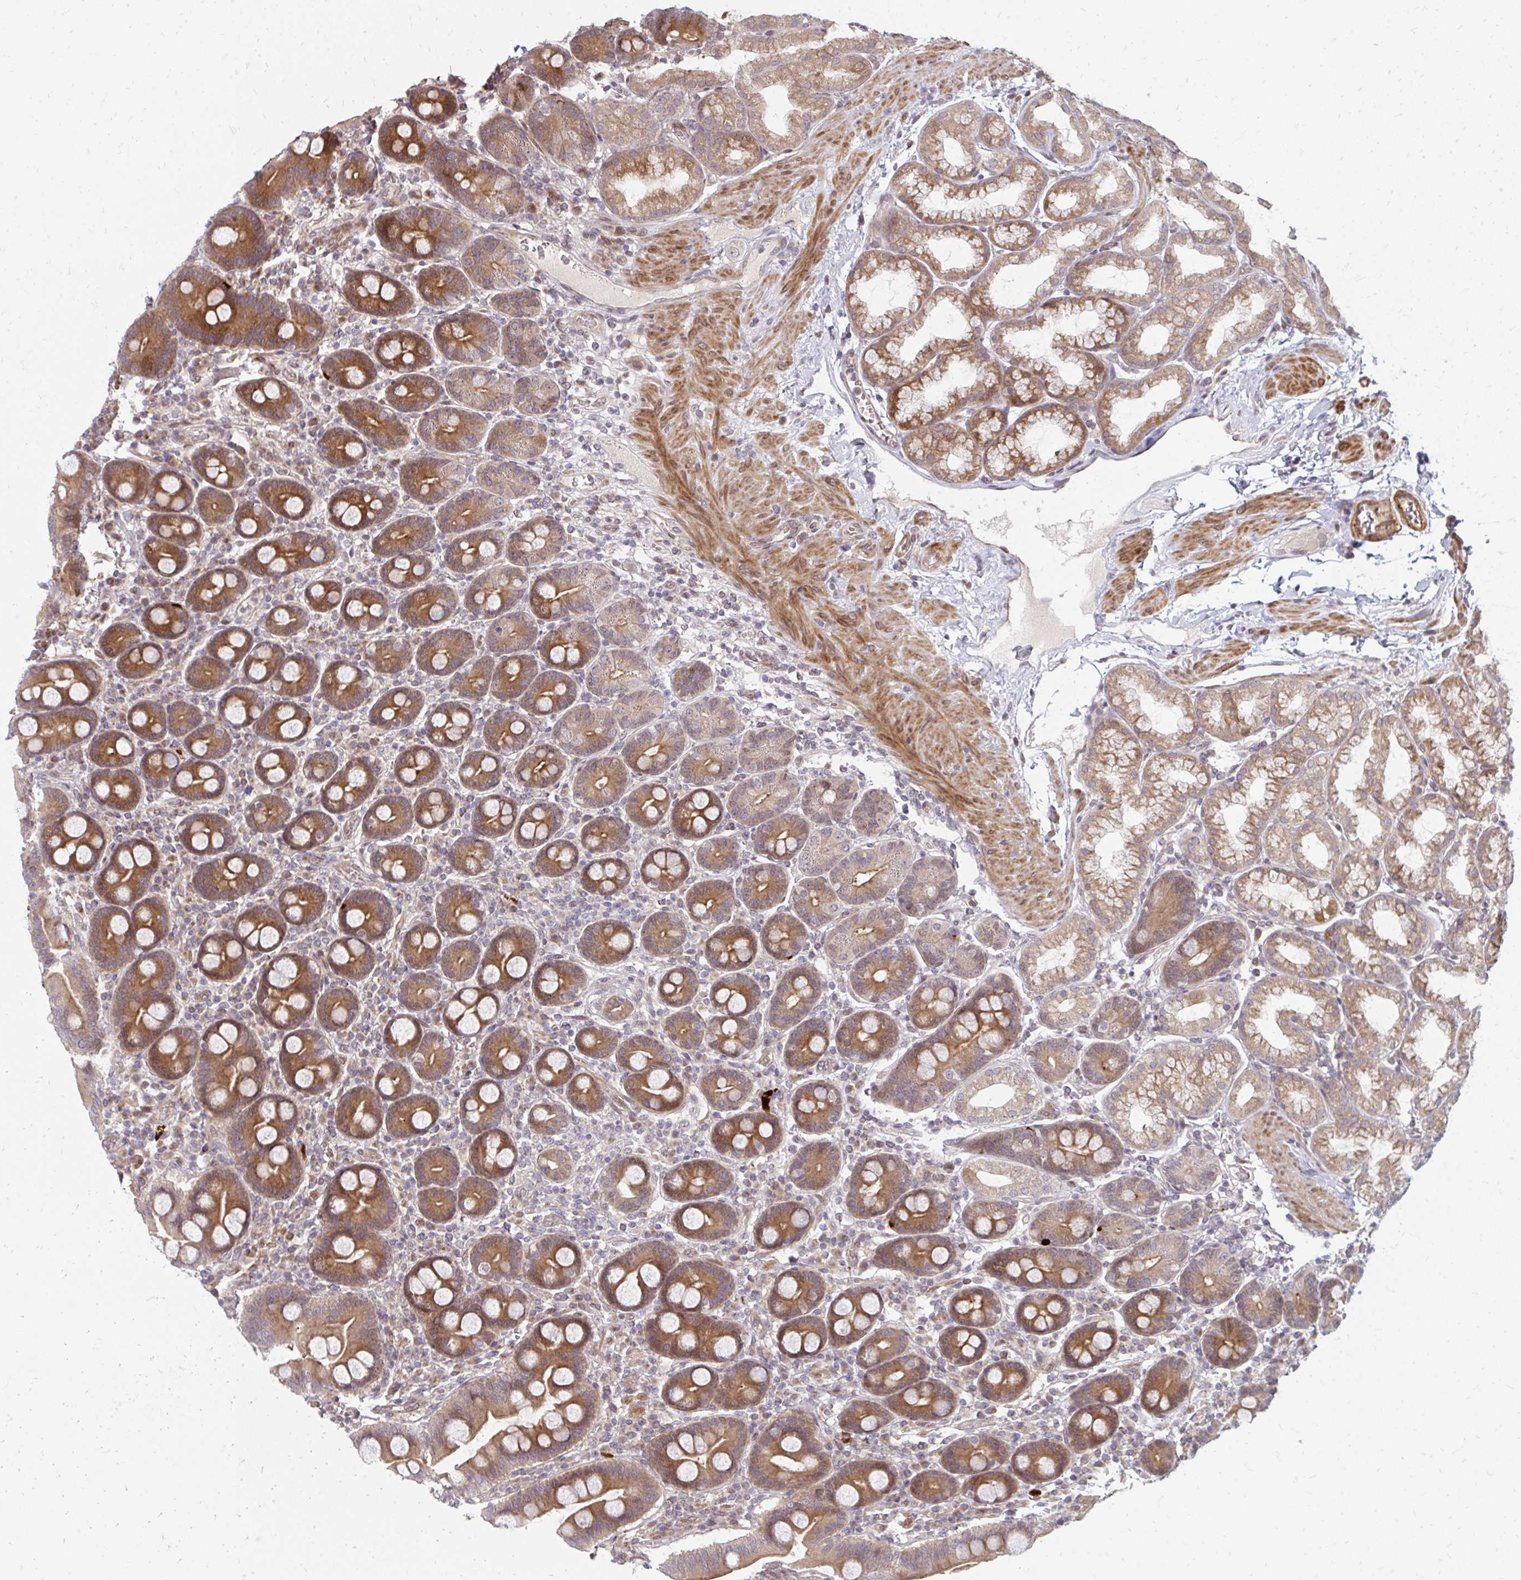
{"staining": {"intensity": "moderate", "quantity": ">75%", "location": "cytoplasmic/membranous"}, "tissue": "duodenum", "cell_type": "Glandular cells", "image_type": "normal", "snomed": [{"axis": "morphology", "description": "Normal tissue, NOS"}, {"axis": "topography", "description": "Duodenum"}], "caption": "IHC photomicrograph of normal duodenum: duodenum stained using IHC reveals medium levels of moderate protein expression localized specifically in the cytoplasmic/membranous of glandular cells, appearing as a cytoplasmic/membranous brown color.", "gene": "ZNF285", "patient": {"sex": "male", "age": 59}}